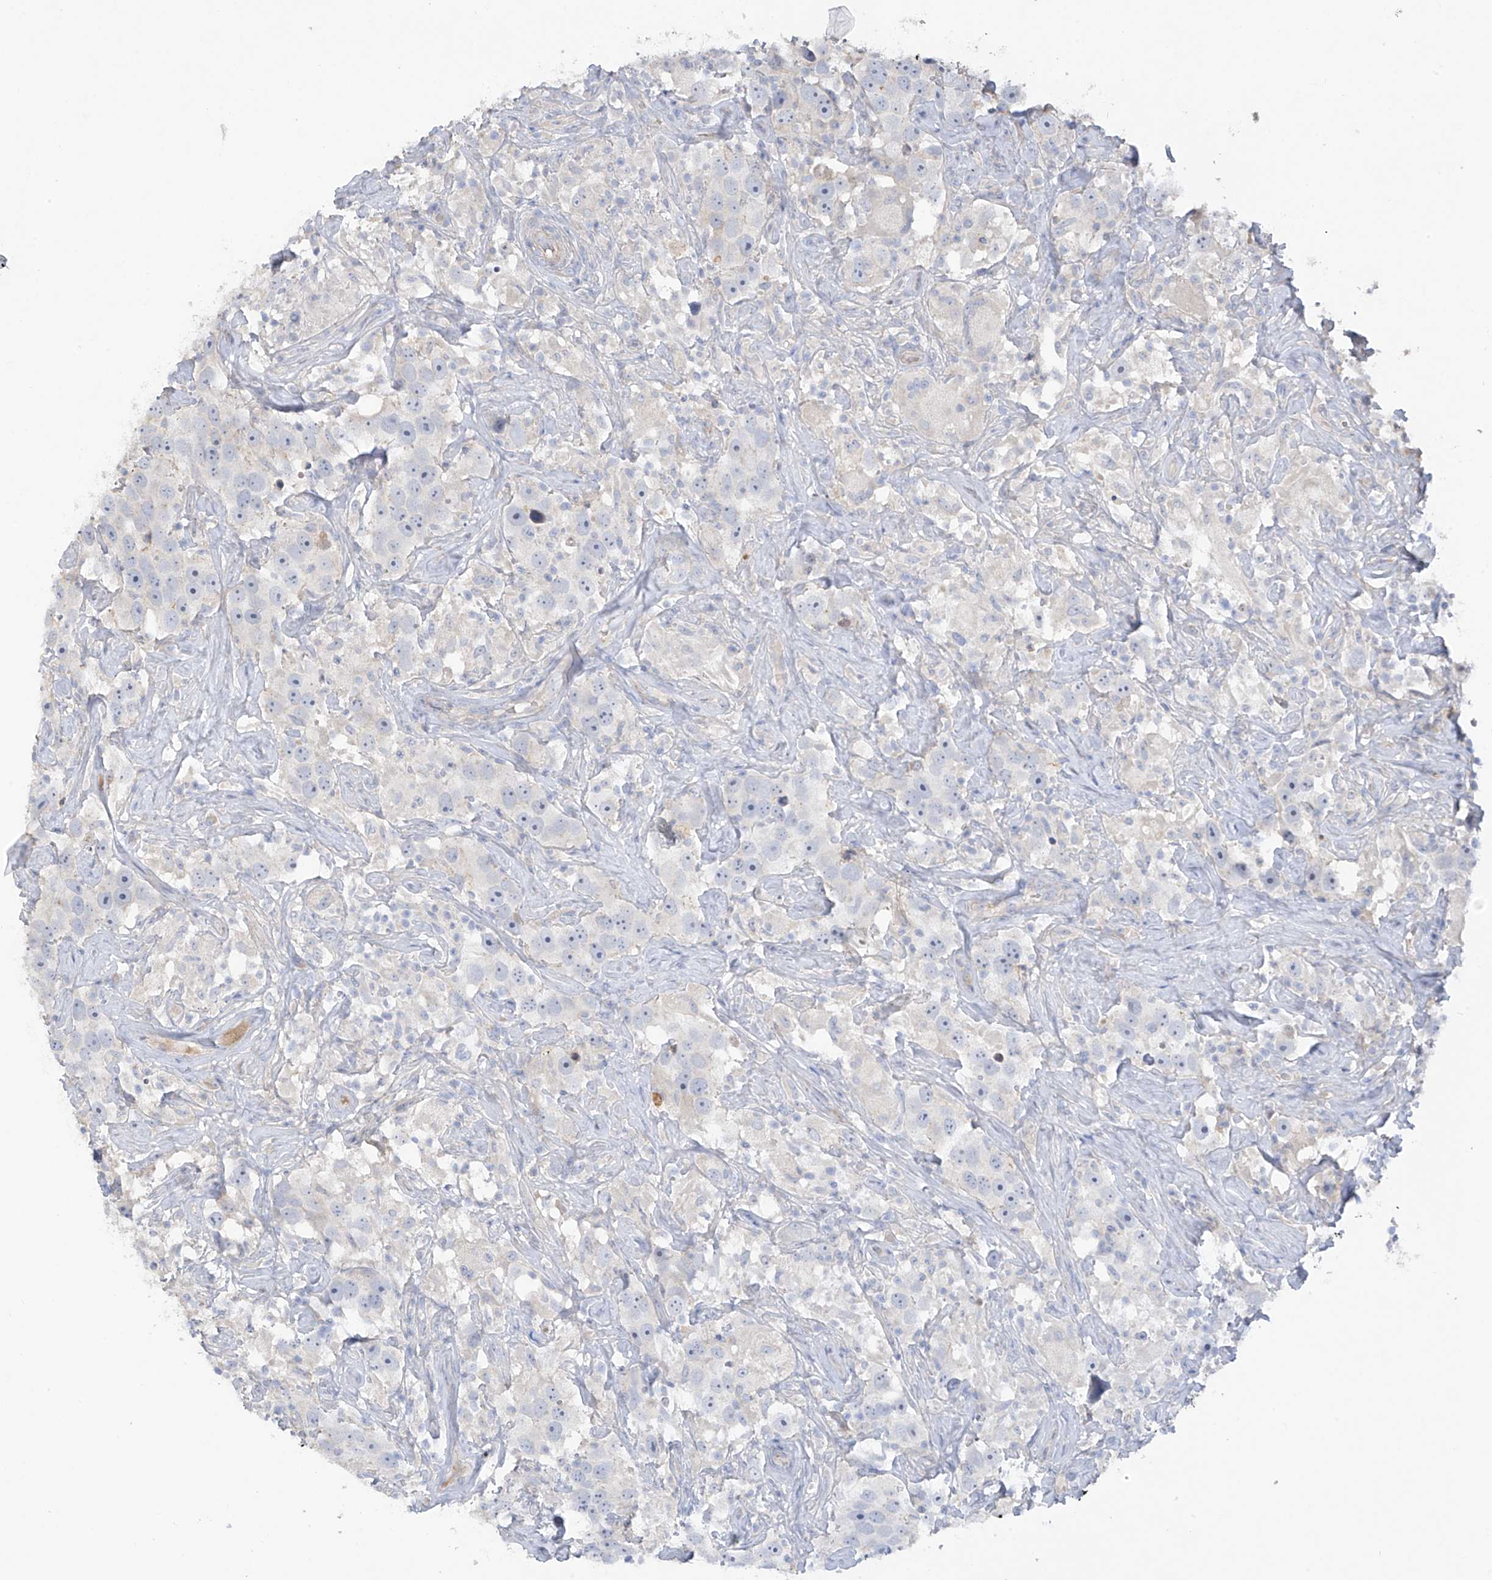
{"staining": {"intensity": "negative", "quantity": "none", "location": "none"}, "tissue": "testis cancer", "cell_type": "Tumor cells", "image_type": "cancer", "snomed": [{"axis": "morphology", "description": "Seminoma, NOS"}, {"axis": "topography", "description": "Testis"}], "caption": "Seminoma (testis) stained for a protein using immunohistochemistry demonstrates no staining tumor cells.", "gene": "PRSS12", "patient": {"sex": "male", "age": 49}}